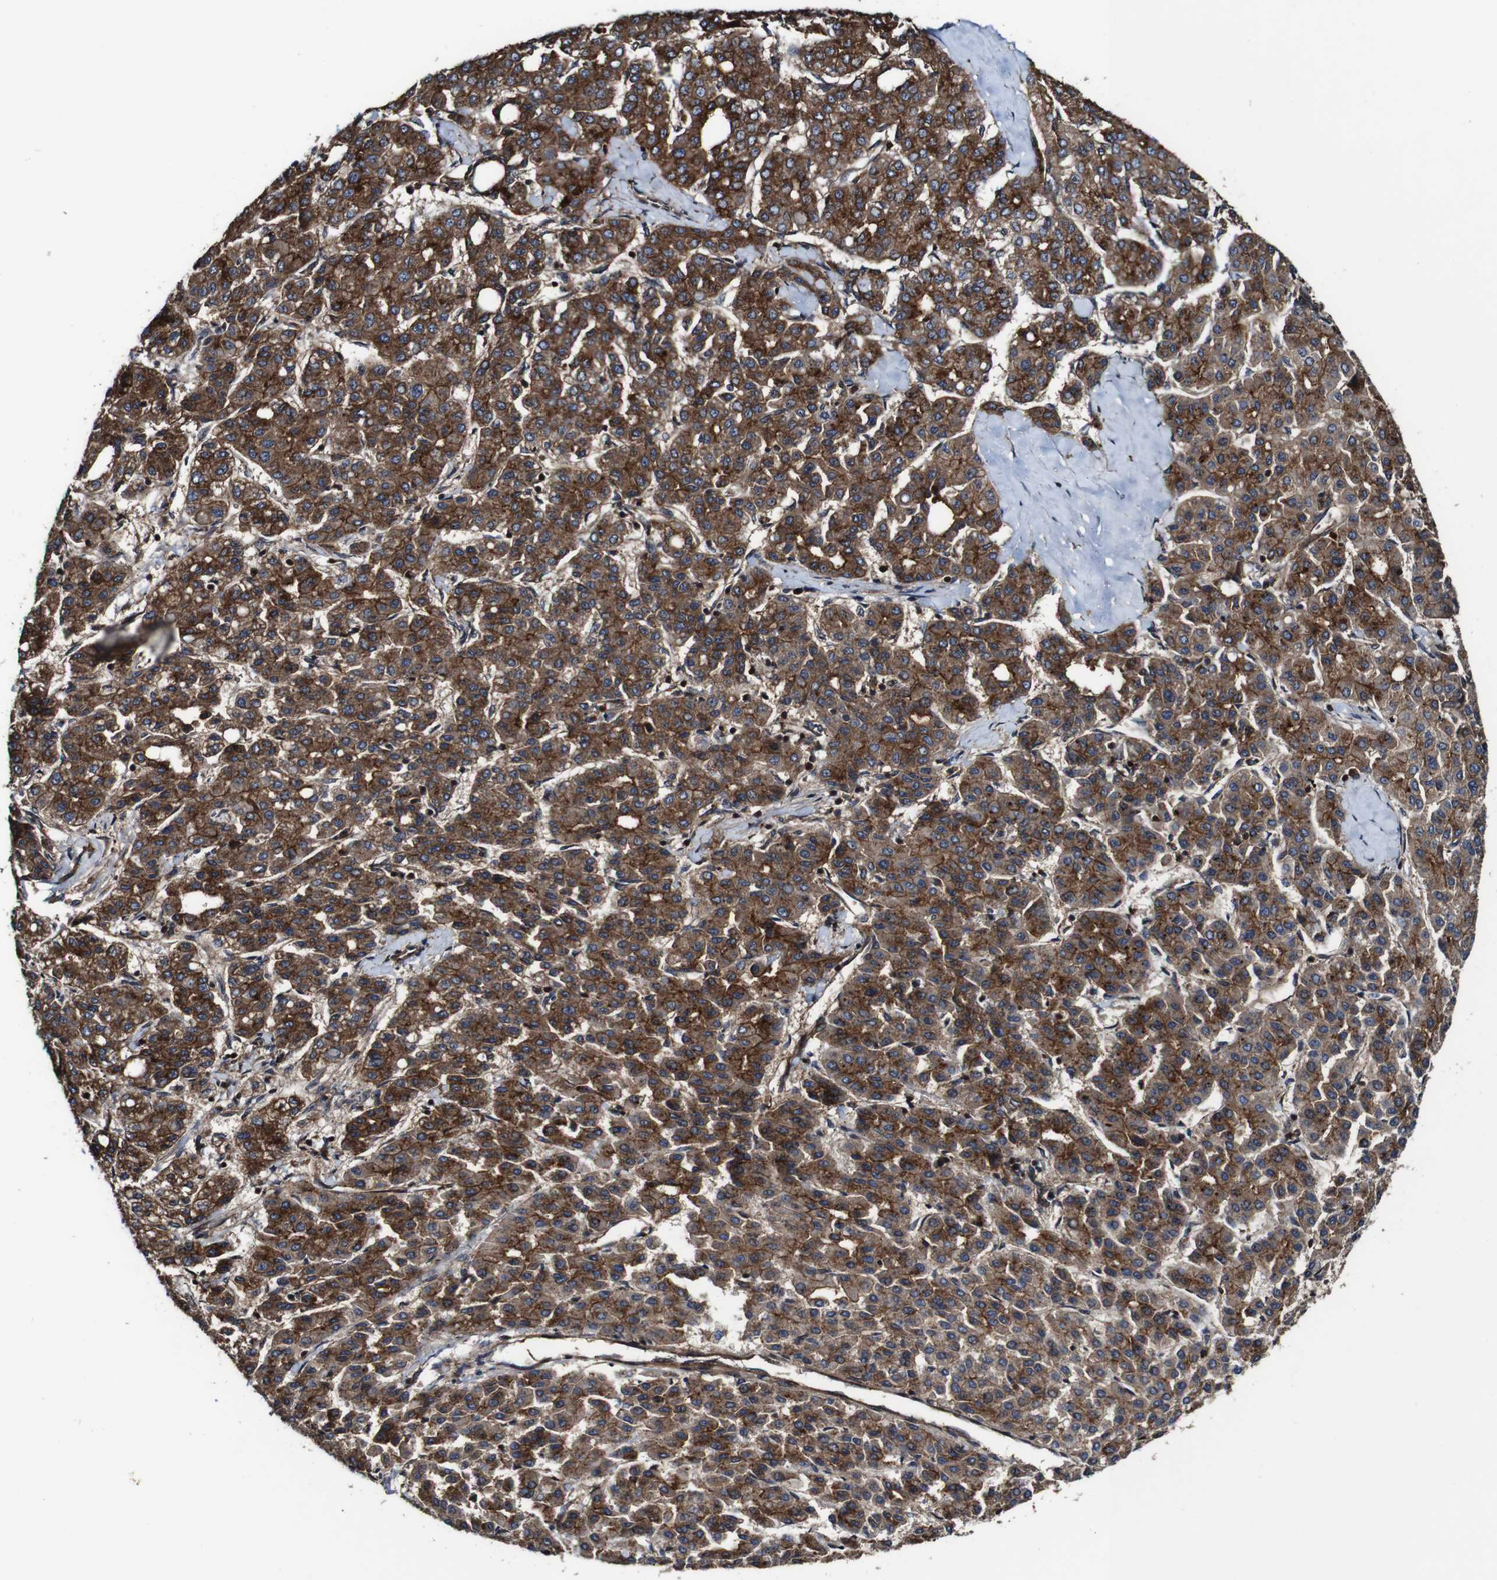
{"staining": {"intensity": "strong", "quantity": ">75%", "location": "cytoplasmic/membranous"}, "tissue": "liver cancer", "cell_type": "Tumor cells", "image_type": "cancer", "snomed": [{"axis": "morphology", "description": "Carcinoma, Hepatocellular, NOS"}, {"axis": "topography", "description": "Liver"}], "caption": "Strong cytoplasmic/membranous protein expression is seen in about >75% of tumor cells in hepatocellular carcinoma (liver).", "gene": "TNIK", "patient": {"sex": "male", "age": 65}}